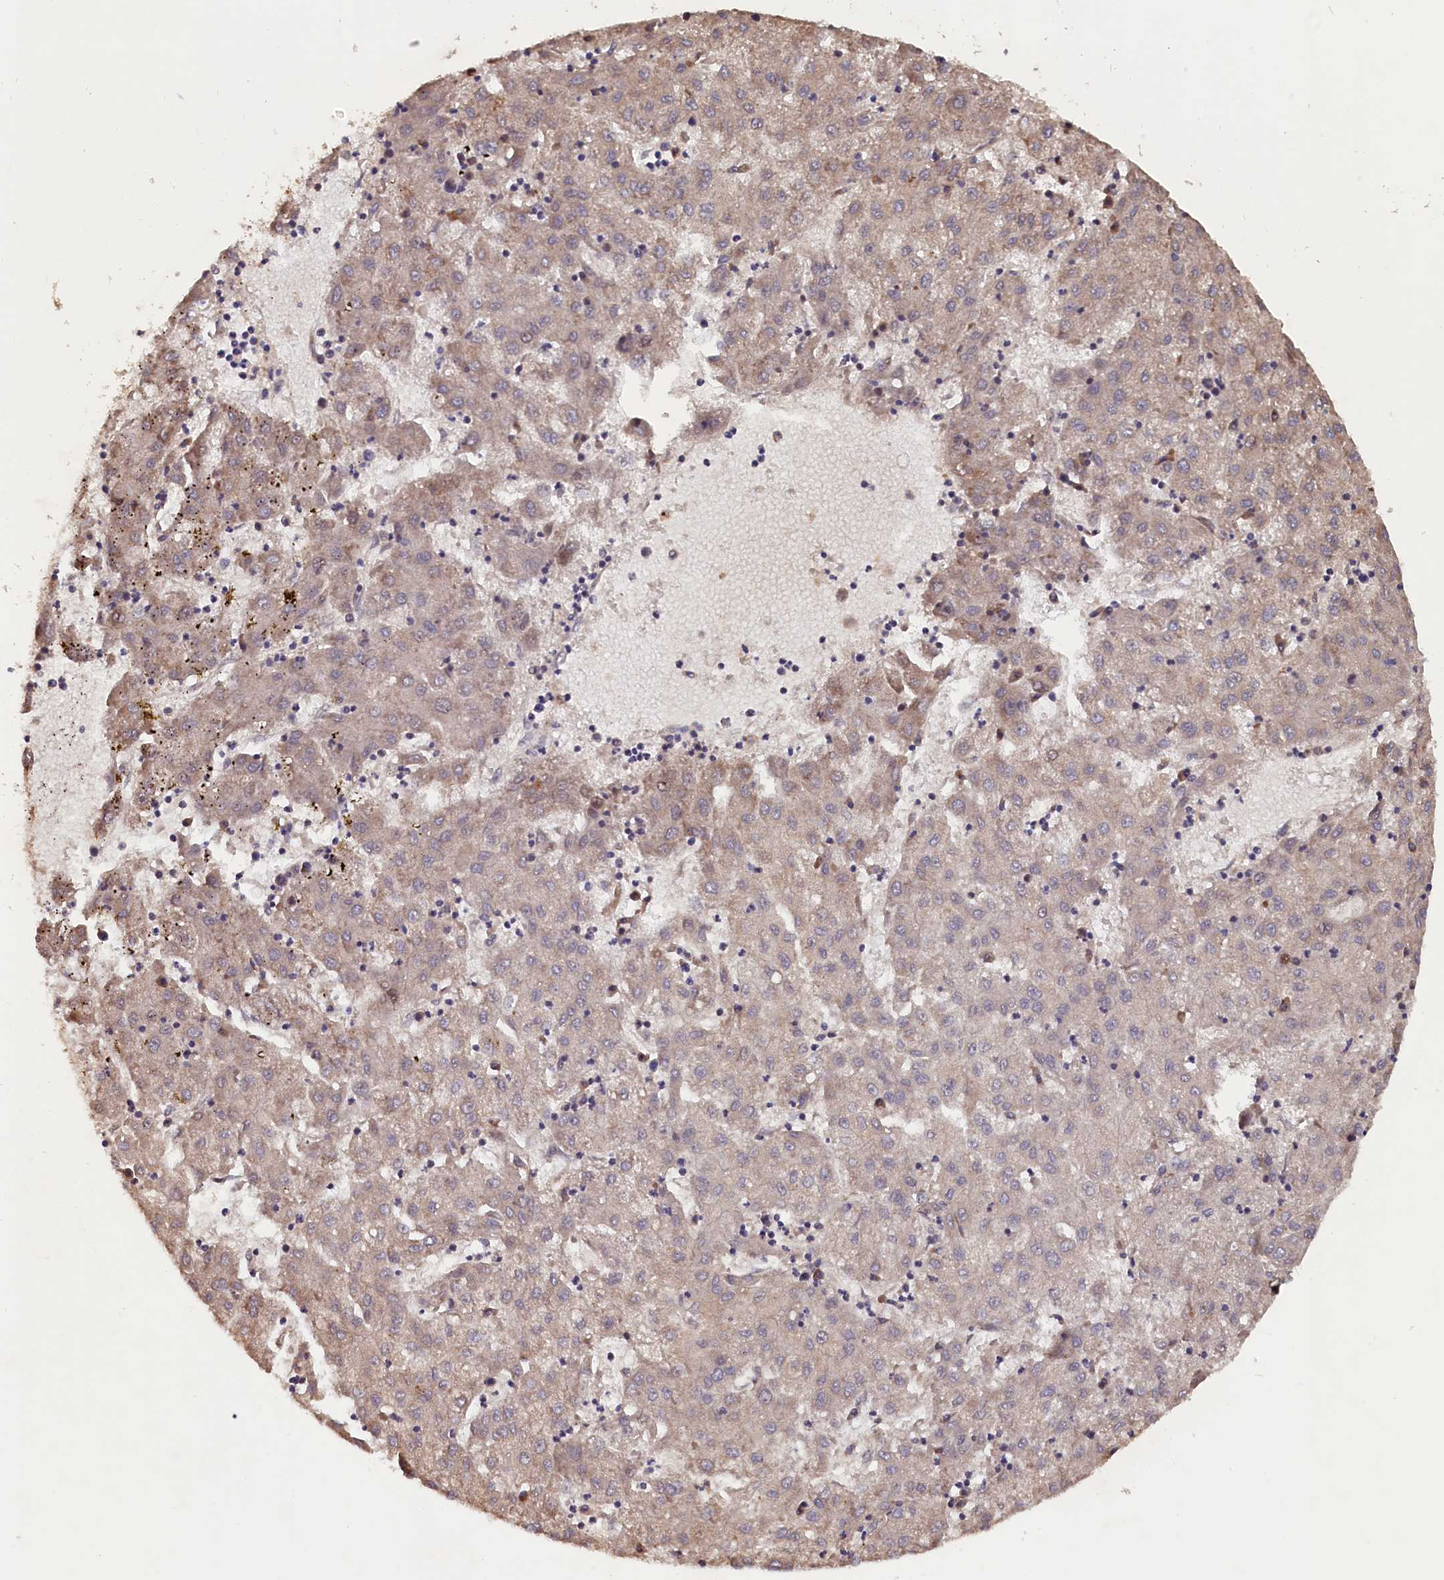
{"staining": {"intensity": "weak", "quantity": "<25%", "location": "cytoplasmic/membranous"}, "tissue": "liver cancer", "cell_type": "Tumor cells", "image_type": "cancer", "snomed": [{"axis": "morphology", "description": "Carcinoma, Hepatocellular, NOS"}, {"axis": "topography", "description": "Liver"}], "caption": "Tumor cells show no significant protein expression in liver cancer.", "gene": "GREB1L", "patient": {"sex": "male", "age": 72}}